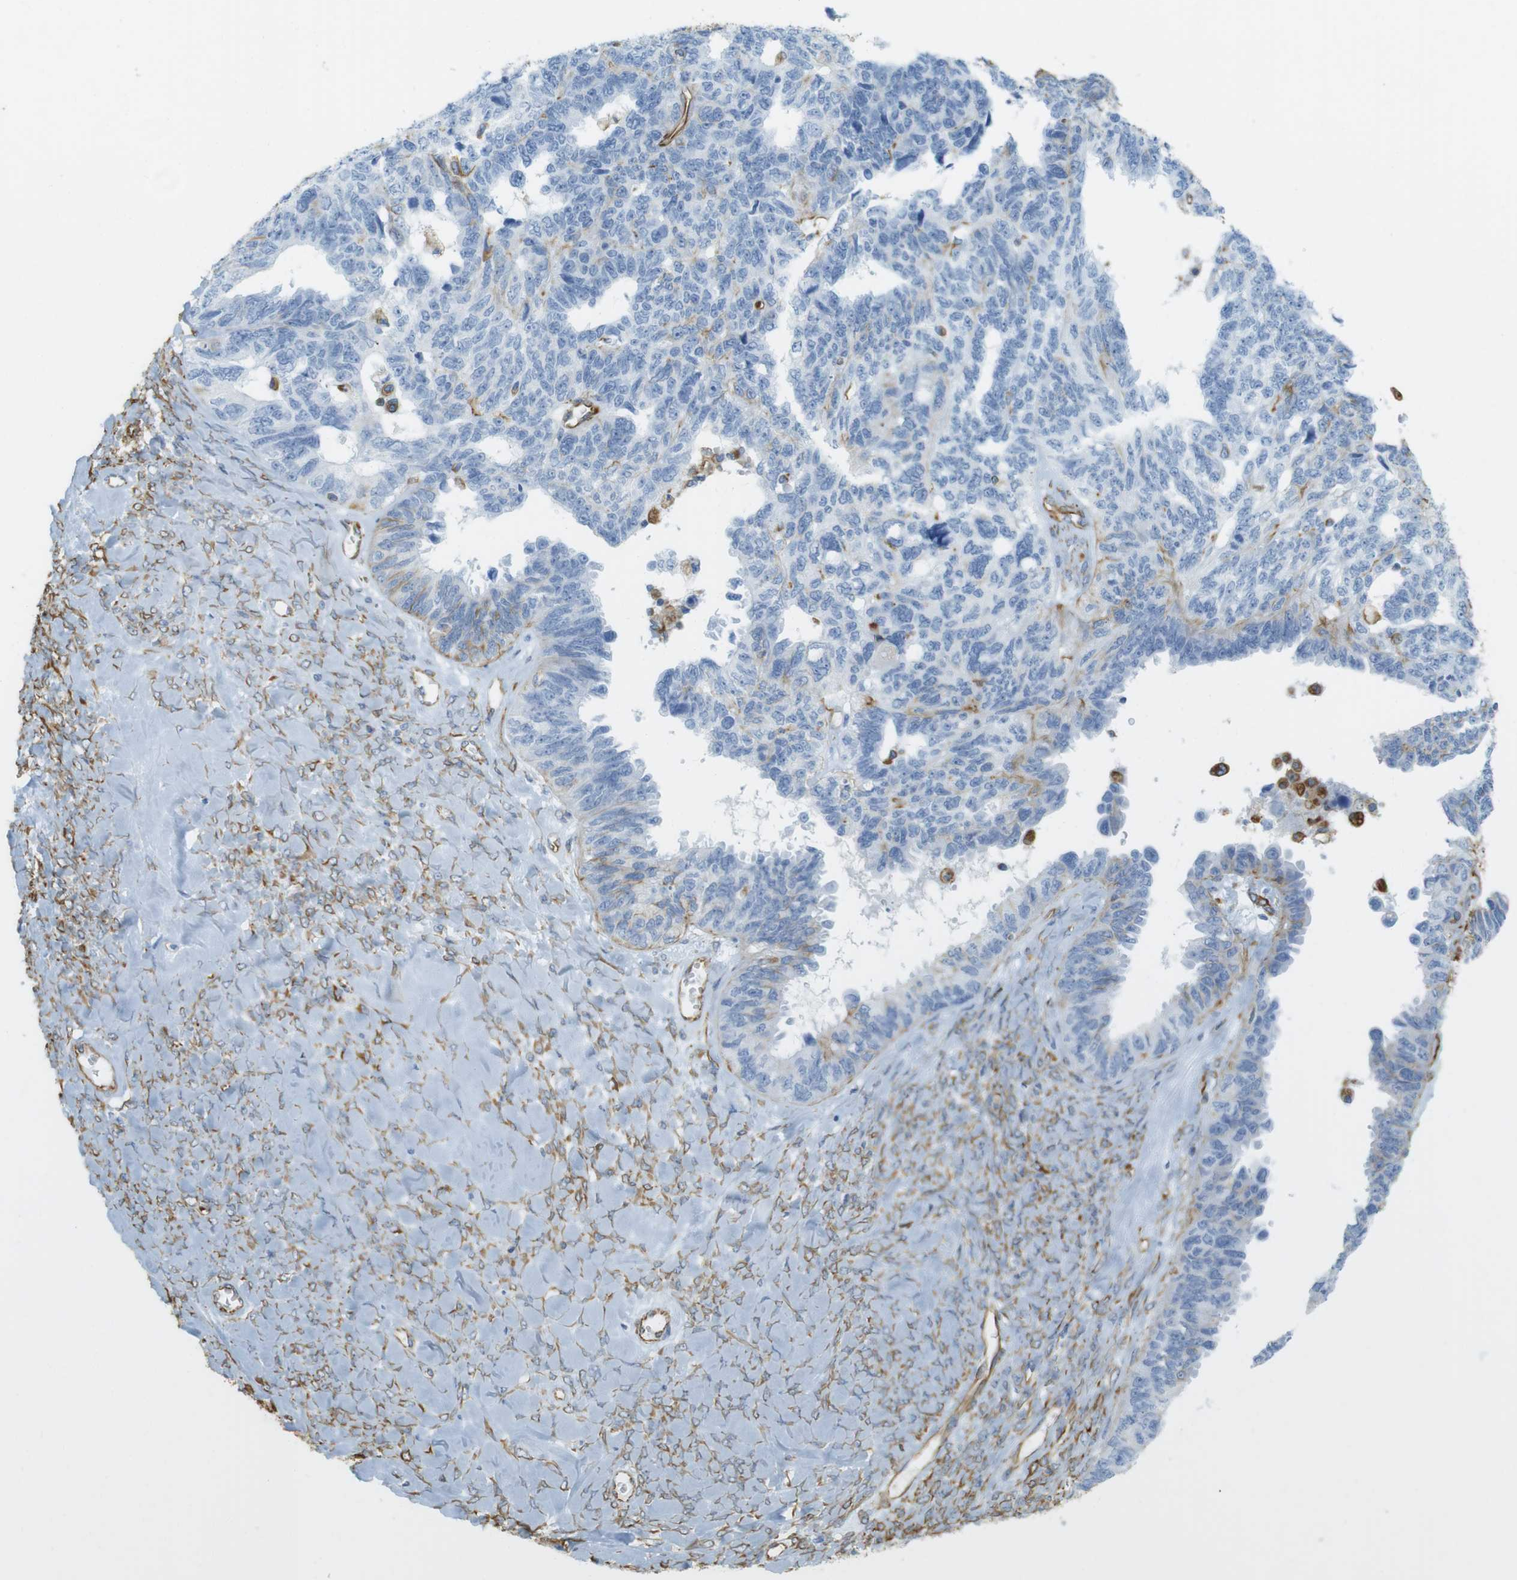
{"staining": {"intensity": "negative", "quantity": "none", "location": "none"}, "tissue": "ovarian cancer", "cell_type": "Tumor cells", "image_type": "cancer", "snomed": [{"axis": "morphology", "description": "Cystadenocarcinoma, serous, NOS"}, {"axis": "topography", "description": "Ovary"}], "caption": "This is an immunohistochemistry (IHC) image of human ovarian serous cystadenocarcinoma. There is no positivity in tumor cells.", "gene": "MS4A10", "patient": {"sex": "female", "age": 79}}